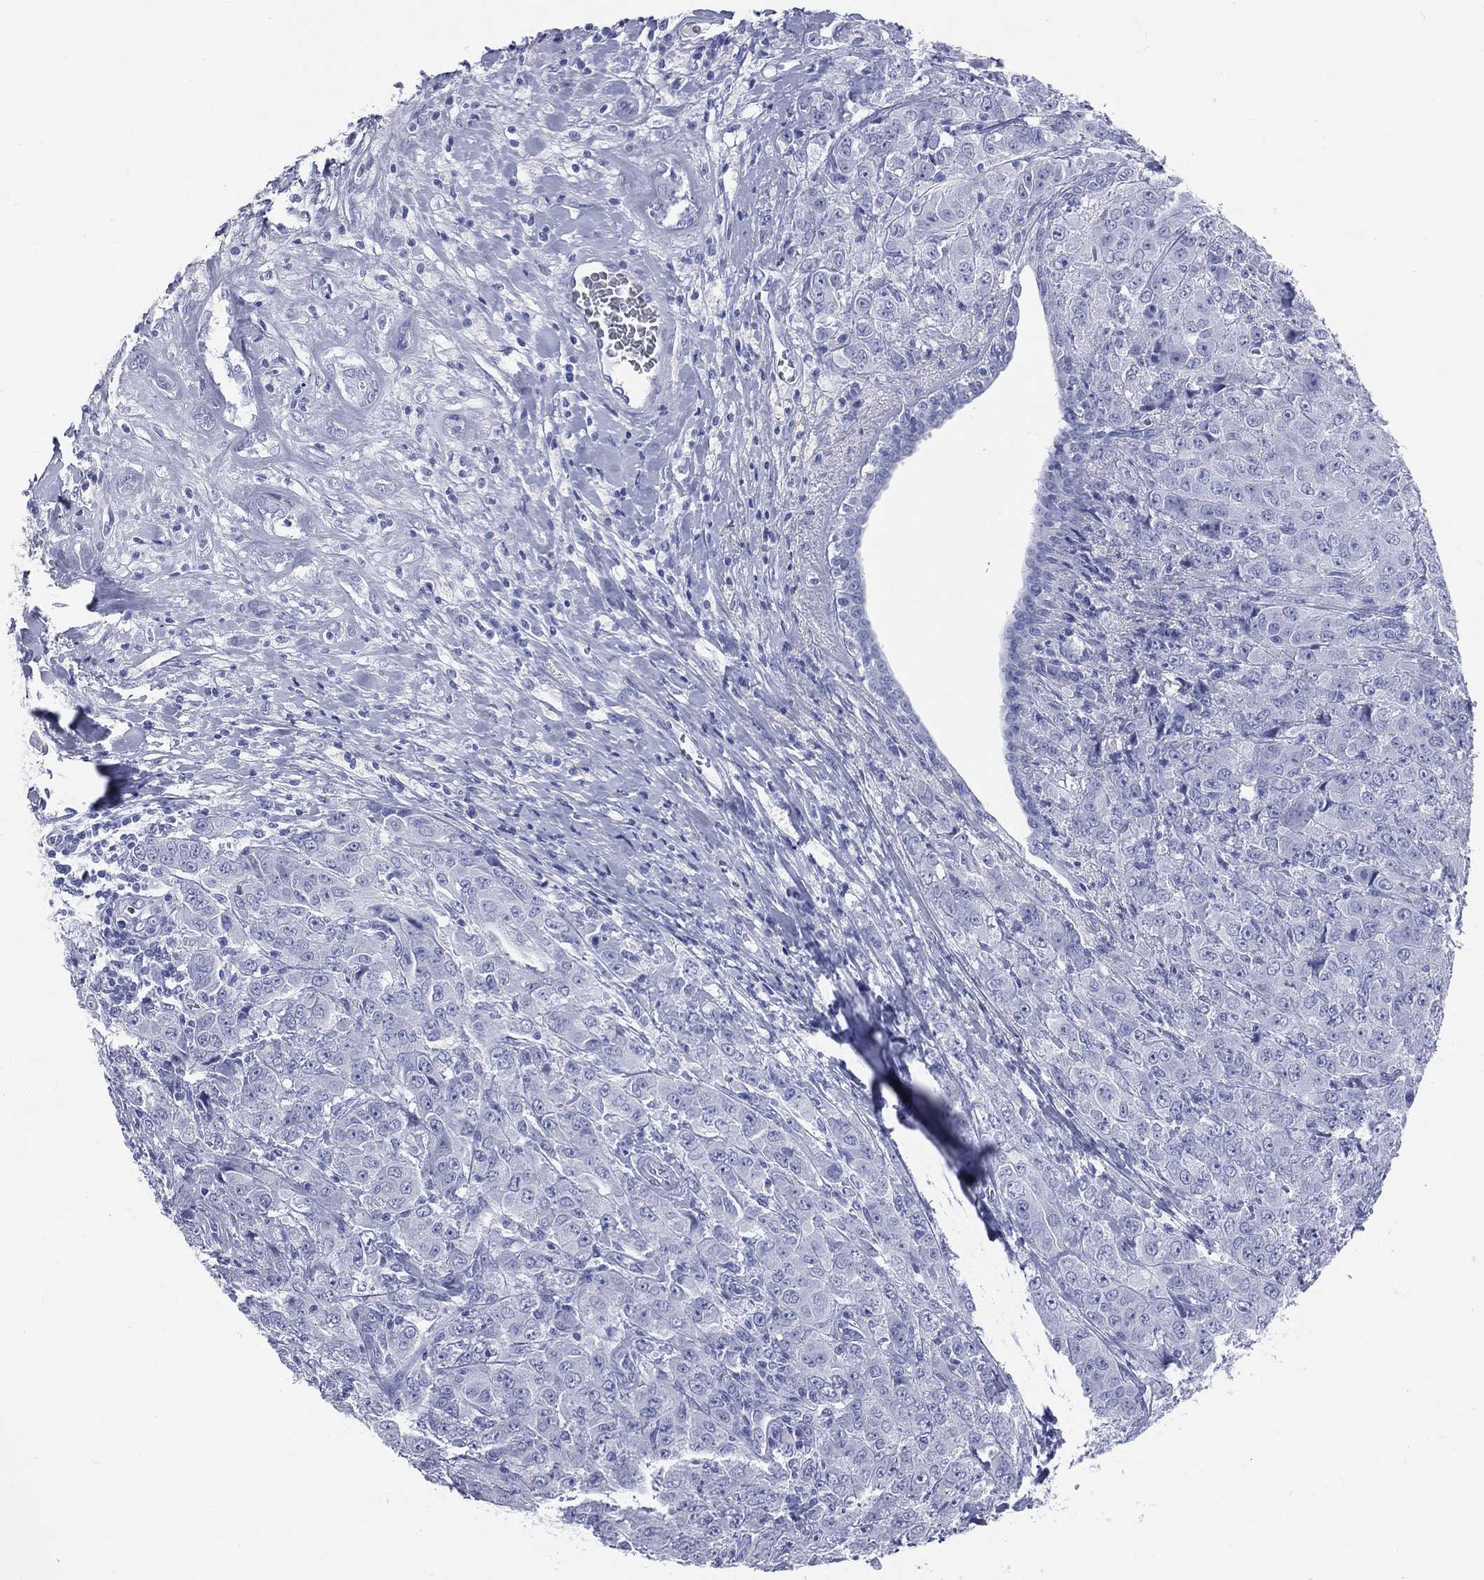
{"staining": {"intensity": "negative", "quantity": "none", "location": "none"}, "tissue": "breast cancer", "cell_type": "Tumor cells", "image_type": "cancer", "snomed": [{"axis": "morphology", "description": "Duct carcinoma"}, {"axis": "topography", "description": "Breast"}], "caption": "Immunohistochemistry of human breast cancer (invasive ductal carcinoma) reveals no staining in tumor cells.", "gene": "CYLC1", "patient": {"sex": "female", "age": 43}}